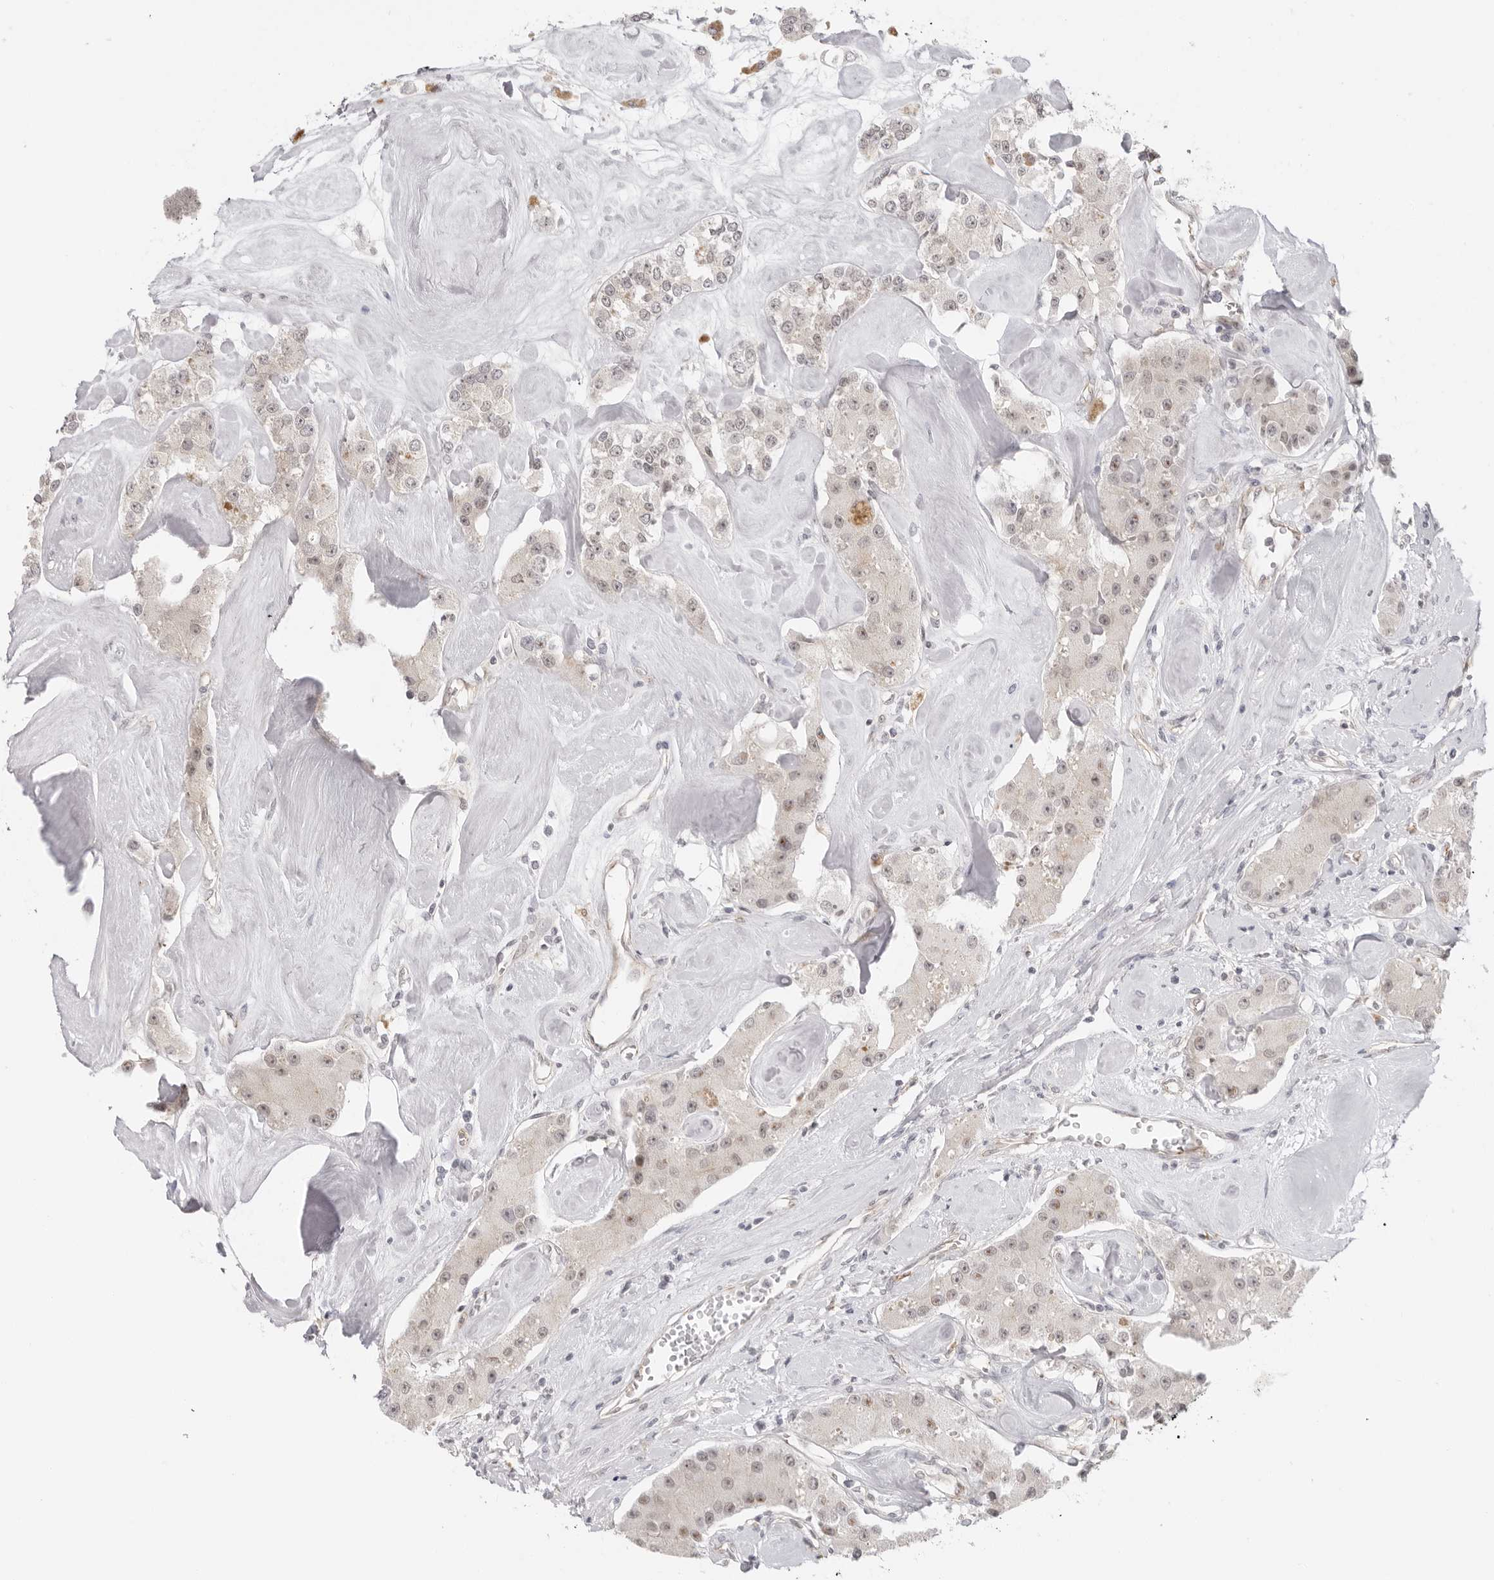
{"staining": {"intensity": "weak", "quantity": "<25%", "location": "nuclear"}, "tissue": "carcinoid", "cell_type": "Tumor cells", "image_type": "cancer", "snomed": [{"axis": "morphology", "description": "Carcinoid, malignant, NOS"}, {"axis": "topography", "description": "Pancreas"}], "caption": "Immunohistochemical staining of human malignant carcinoid demonstrates no significant expression in tumor cells.", "gene": "TRAPPC3", "patient": {"sex": "male", "age": 41}}